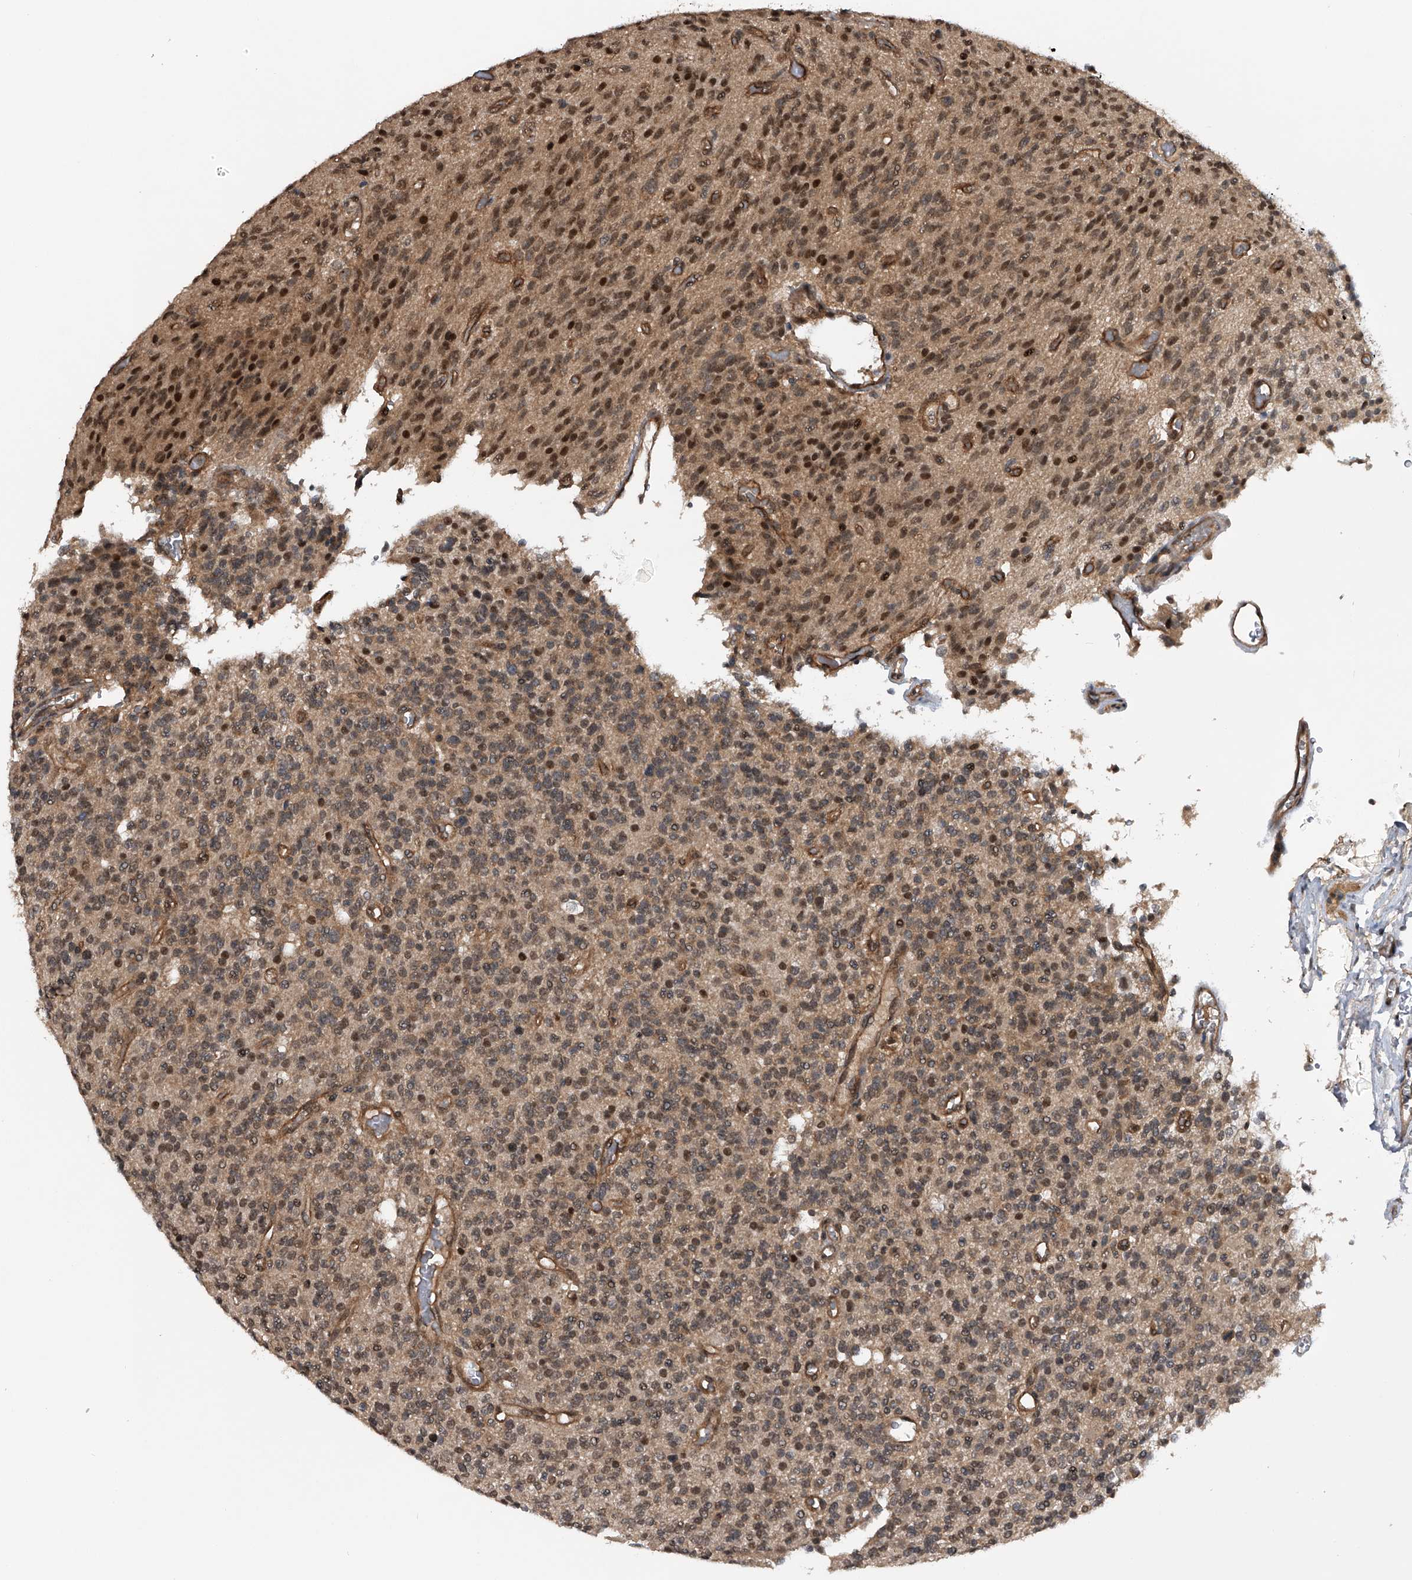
{"staining": {"intensity": "moderate", "quantity": ">75%", "location": "nuclear"}, "tissue": "glioma", "cell_type": "Tumor cells", "image_type": "cancer", "snomed": [{"axis": "morphology", "description": "Glioma, malignant, High grade"}, {"axis": "topography", "description": "Brain"}], "caption": "Glioma was stained to show a protein in brown. There is medium levels of moderate nuclear expression in approximately >75% of tumor cells. The staining is performed using DAB brown chromogen to label protein expression. The nuclei are counter-stained blue using hematoxylin.", "gene": "SLC12A8", "patient": {"sex": "male", "age": 34}}